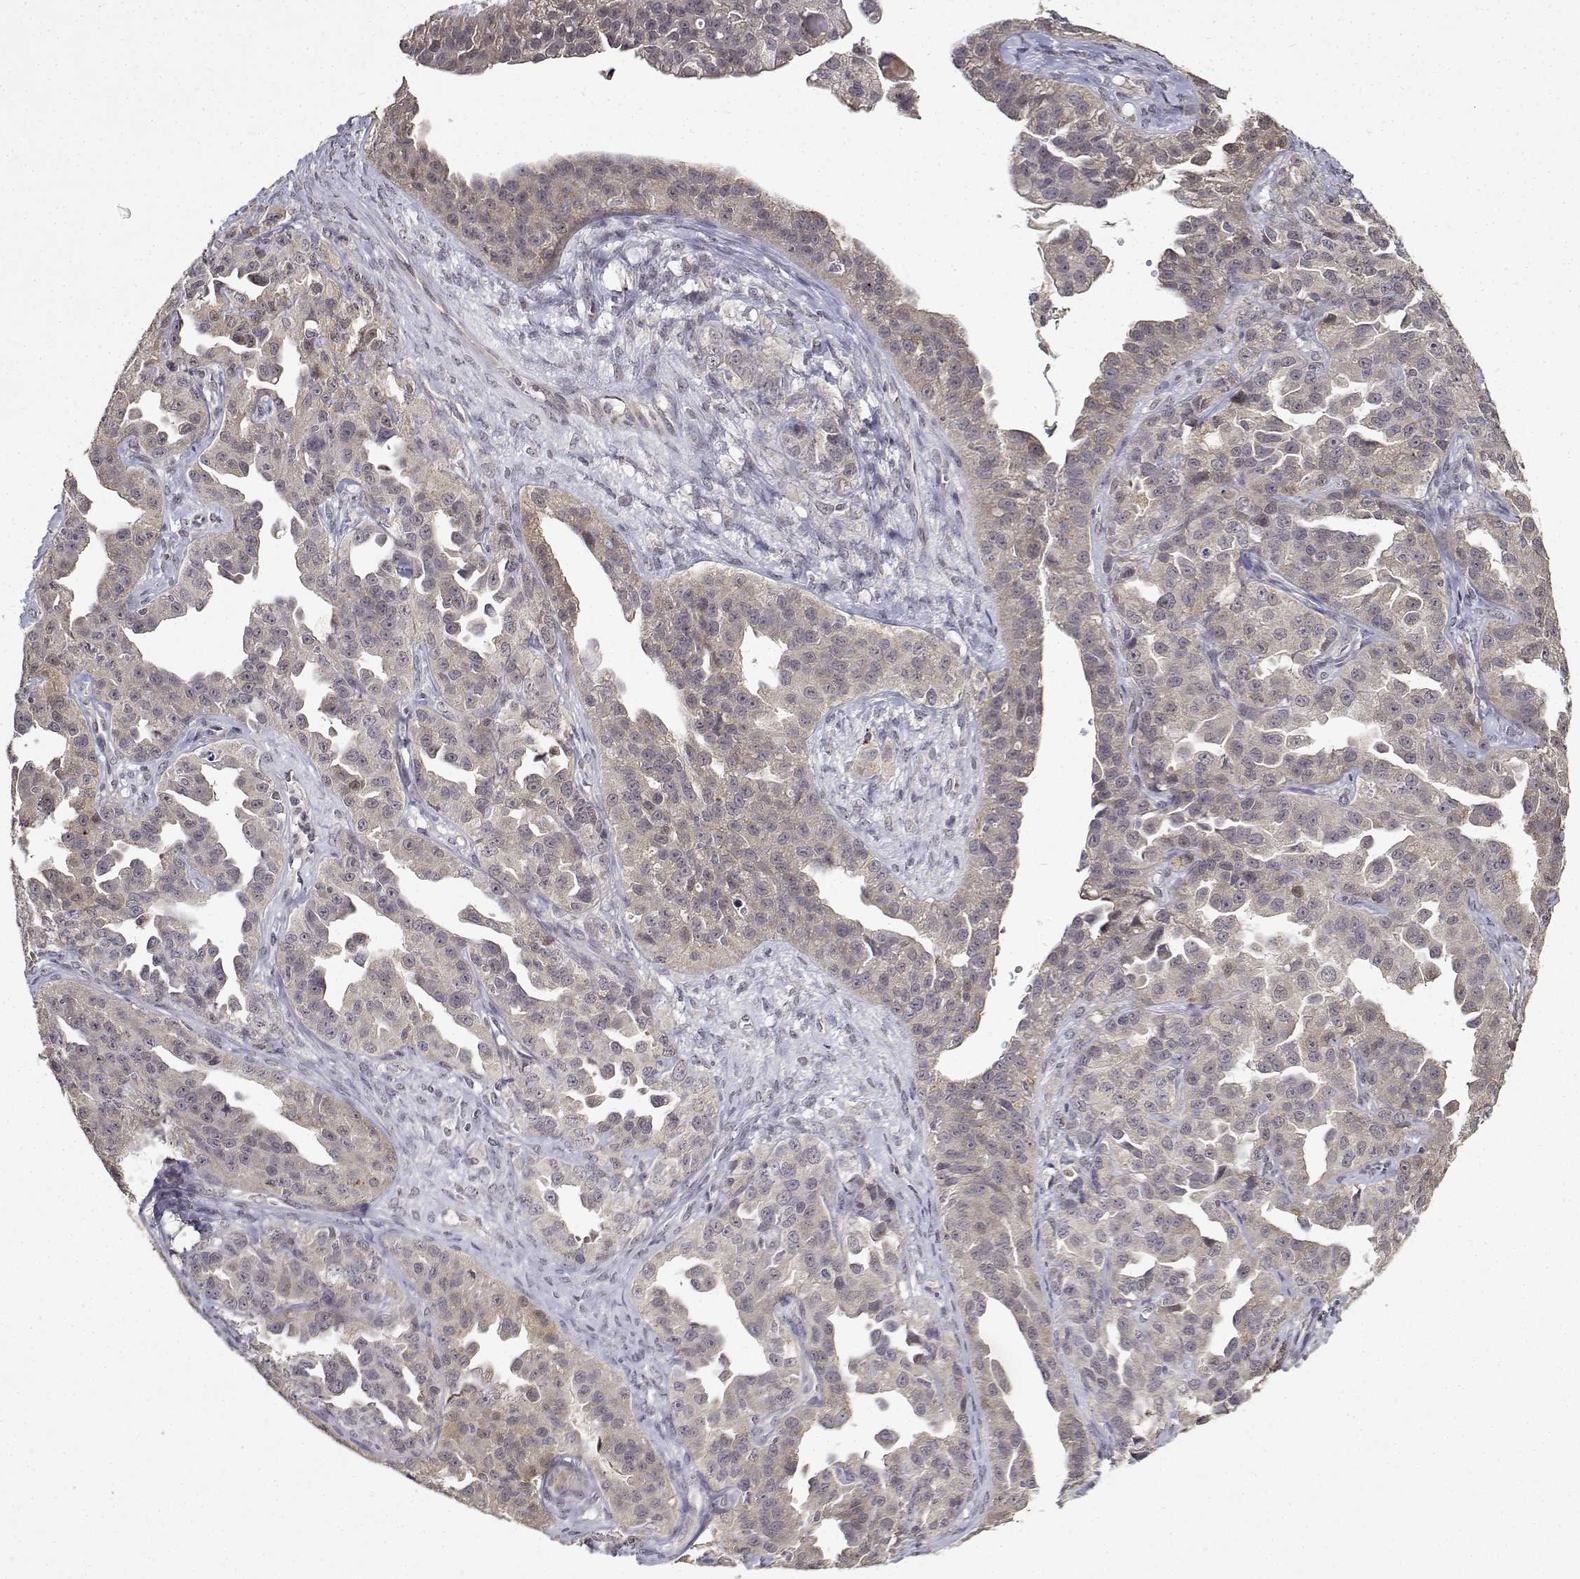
{"staining": {"intensity": "weak", "quantity": "<25%", "location": "cytoplasmic/membranous"}, "tissue": "ovarian cancer", "cell_type": "Tumor cells", "image_type": "cancer", "snomed": [{"axis": "morphology", "description": "Cystadenocarcinoma, serous, NOS"}, {"axis": "topography", "description": "Ovary"}], "caption": "Immunohistochemical staining of human ovarian cancer reveals no significant staining in tumor cells.", "gene": "BDNF", "patient": {"sex": "female", "age": 75}}